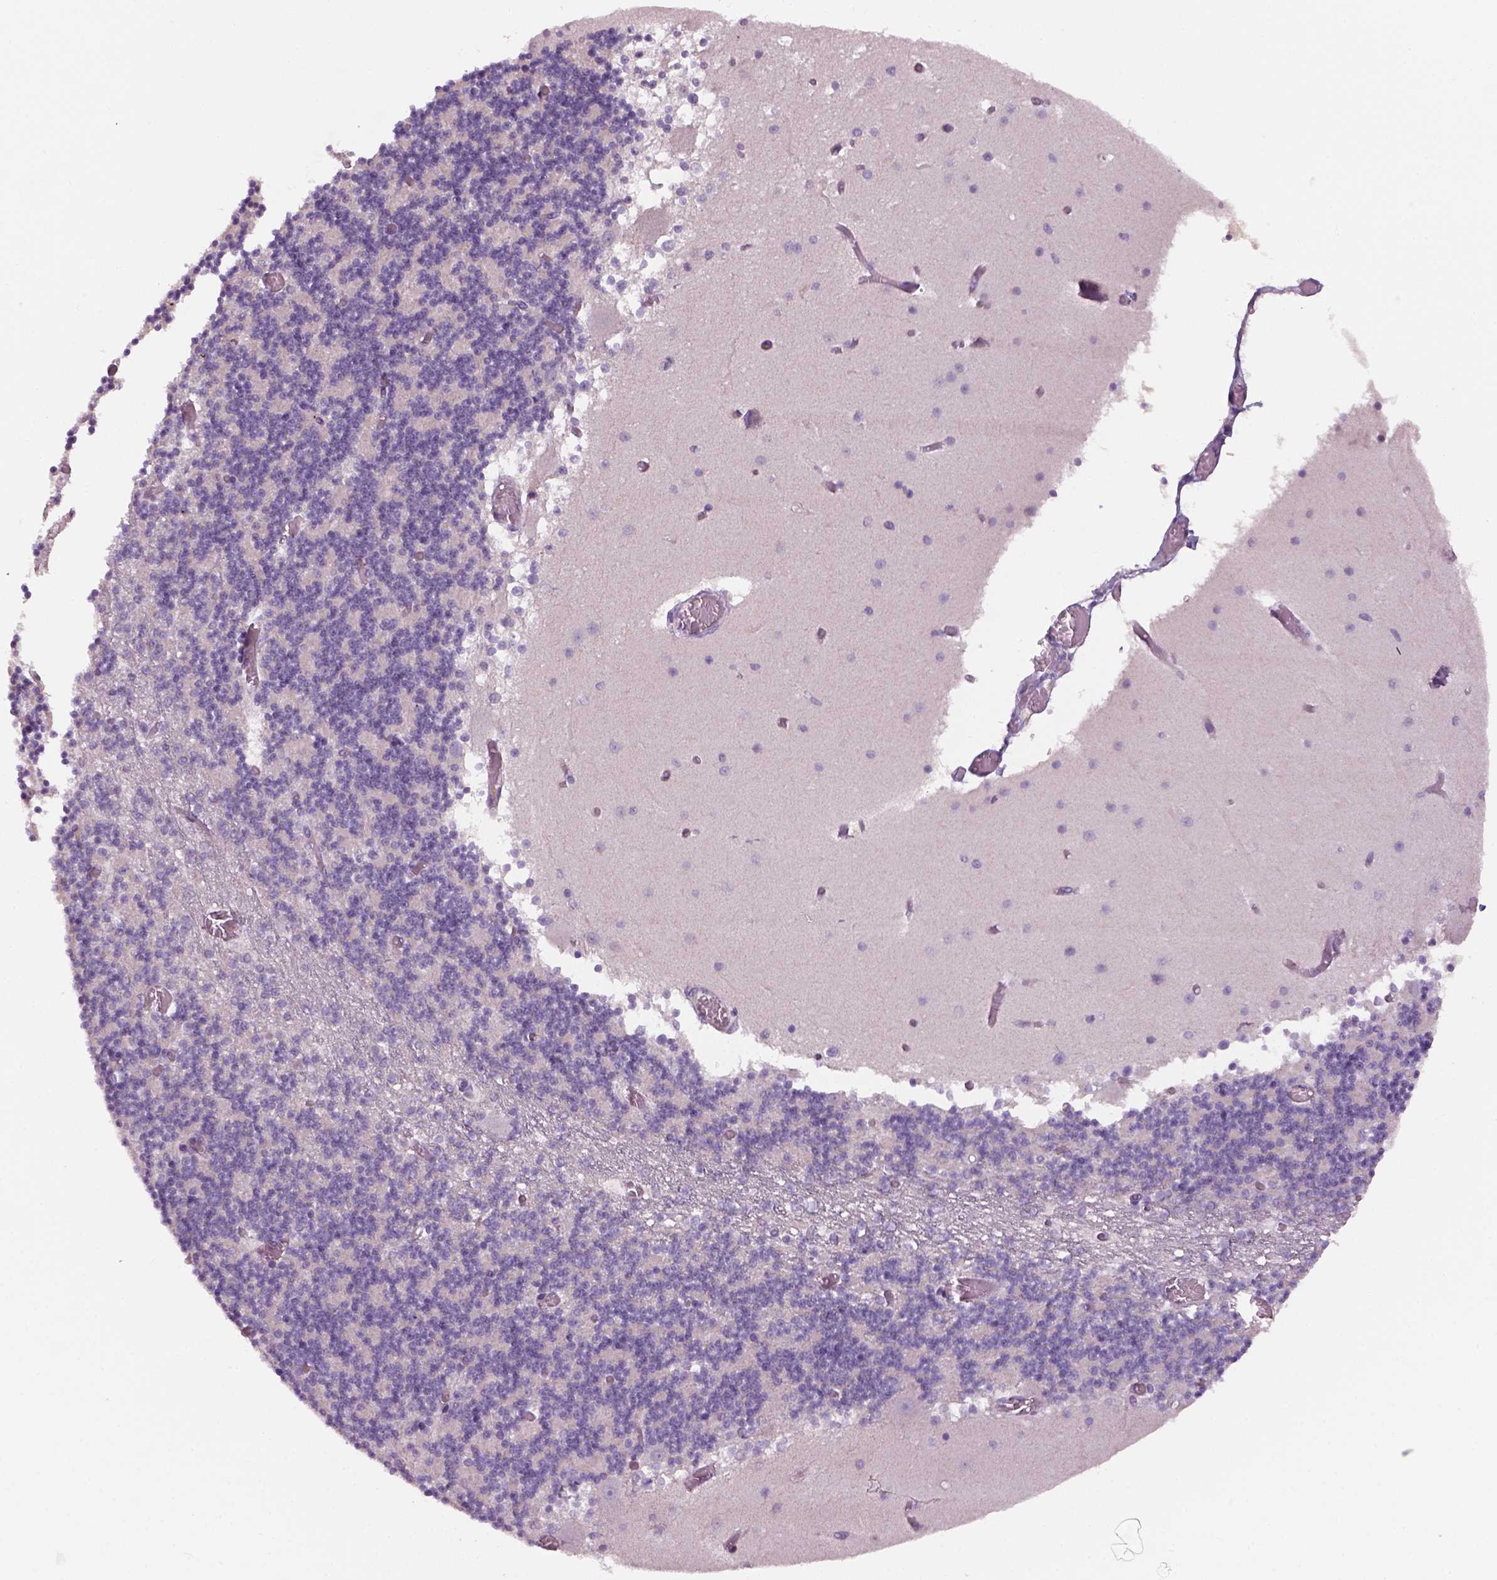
{"staining": {"intensity": "negative", "quantity": "none", "location": "none"}, "tissue": "cerebellum", "cell_type": "Cells in granular layer", "image_type": "normal", "snomed": [{"axis": "morphology", "description": "Normal tissue, NOS"}, {"axis": "topography", "description": "Cerebellum"}], "caption": "Immunohistochemical staining of normal human cerebellum displays no significant staining in cells in granular layer. Nuclei are stained in blue.", "gene": "GFI1B", "patient": {"sex": "female", "age": 28}}